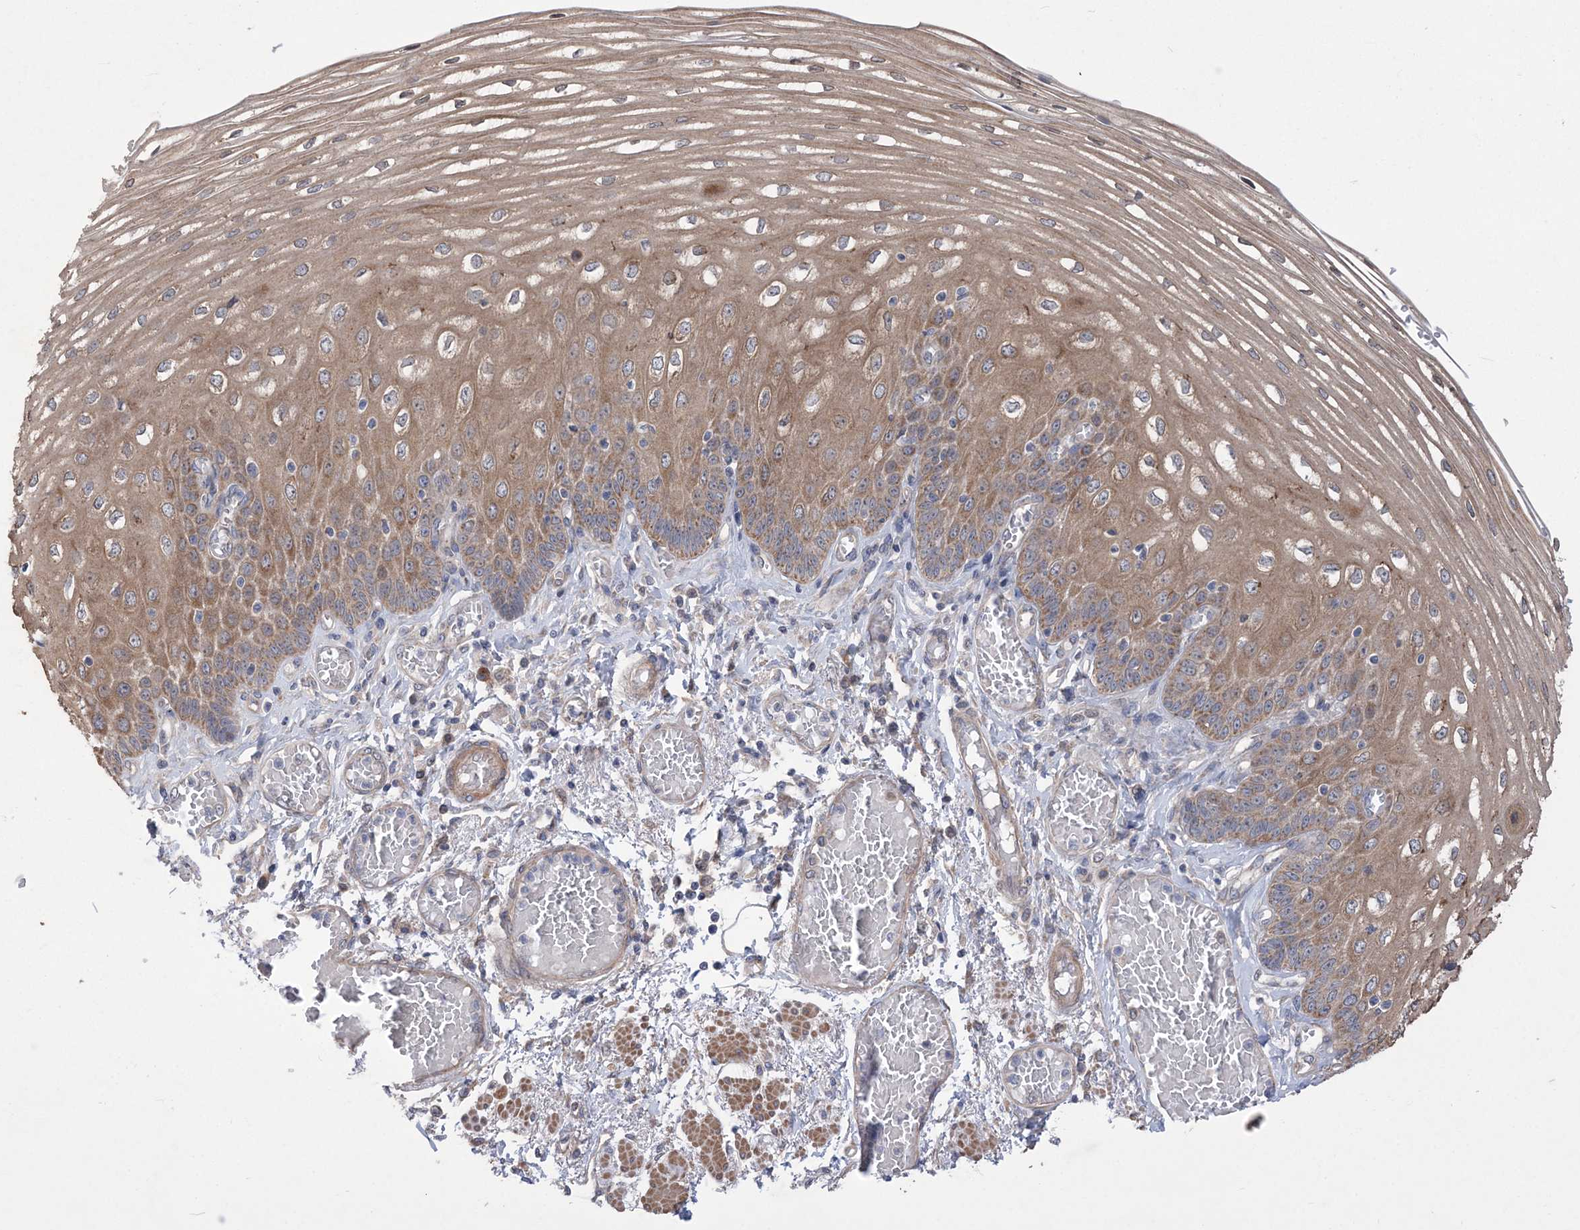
{"staining": {"intensity": "moderate", "quantity": ">75%", "location": "cytoplasmic/membranous"}, "tissue": "esophagus", "cell_type": "Squamous epithelial cells", "image_type": "normal", "snomed": [{"axis": "morphology", "description": "Normal tissue, NOS"}, {"axis": "topography", "description": "Esophagus"}], "caption": "IHC (DAB (3,3'-diaminobenzidine)) staining of unremarkable human esophagus demonstrates moderate cytoplasmic/membranous protein expression in about >75% of squamous epithelial cells.", "gene": "MTRF1L", "patient": {"sex": "male", "age": 81}}